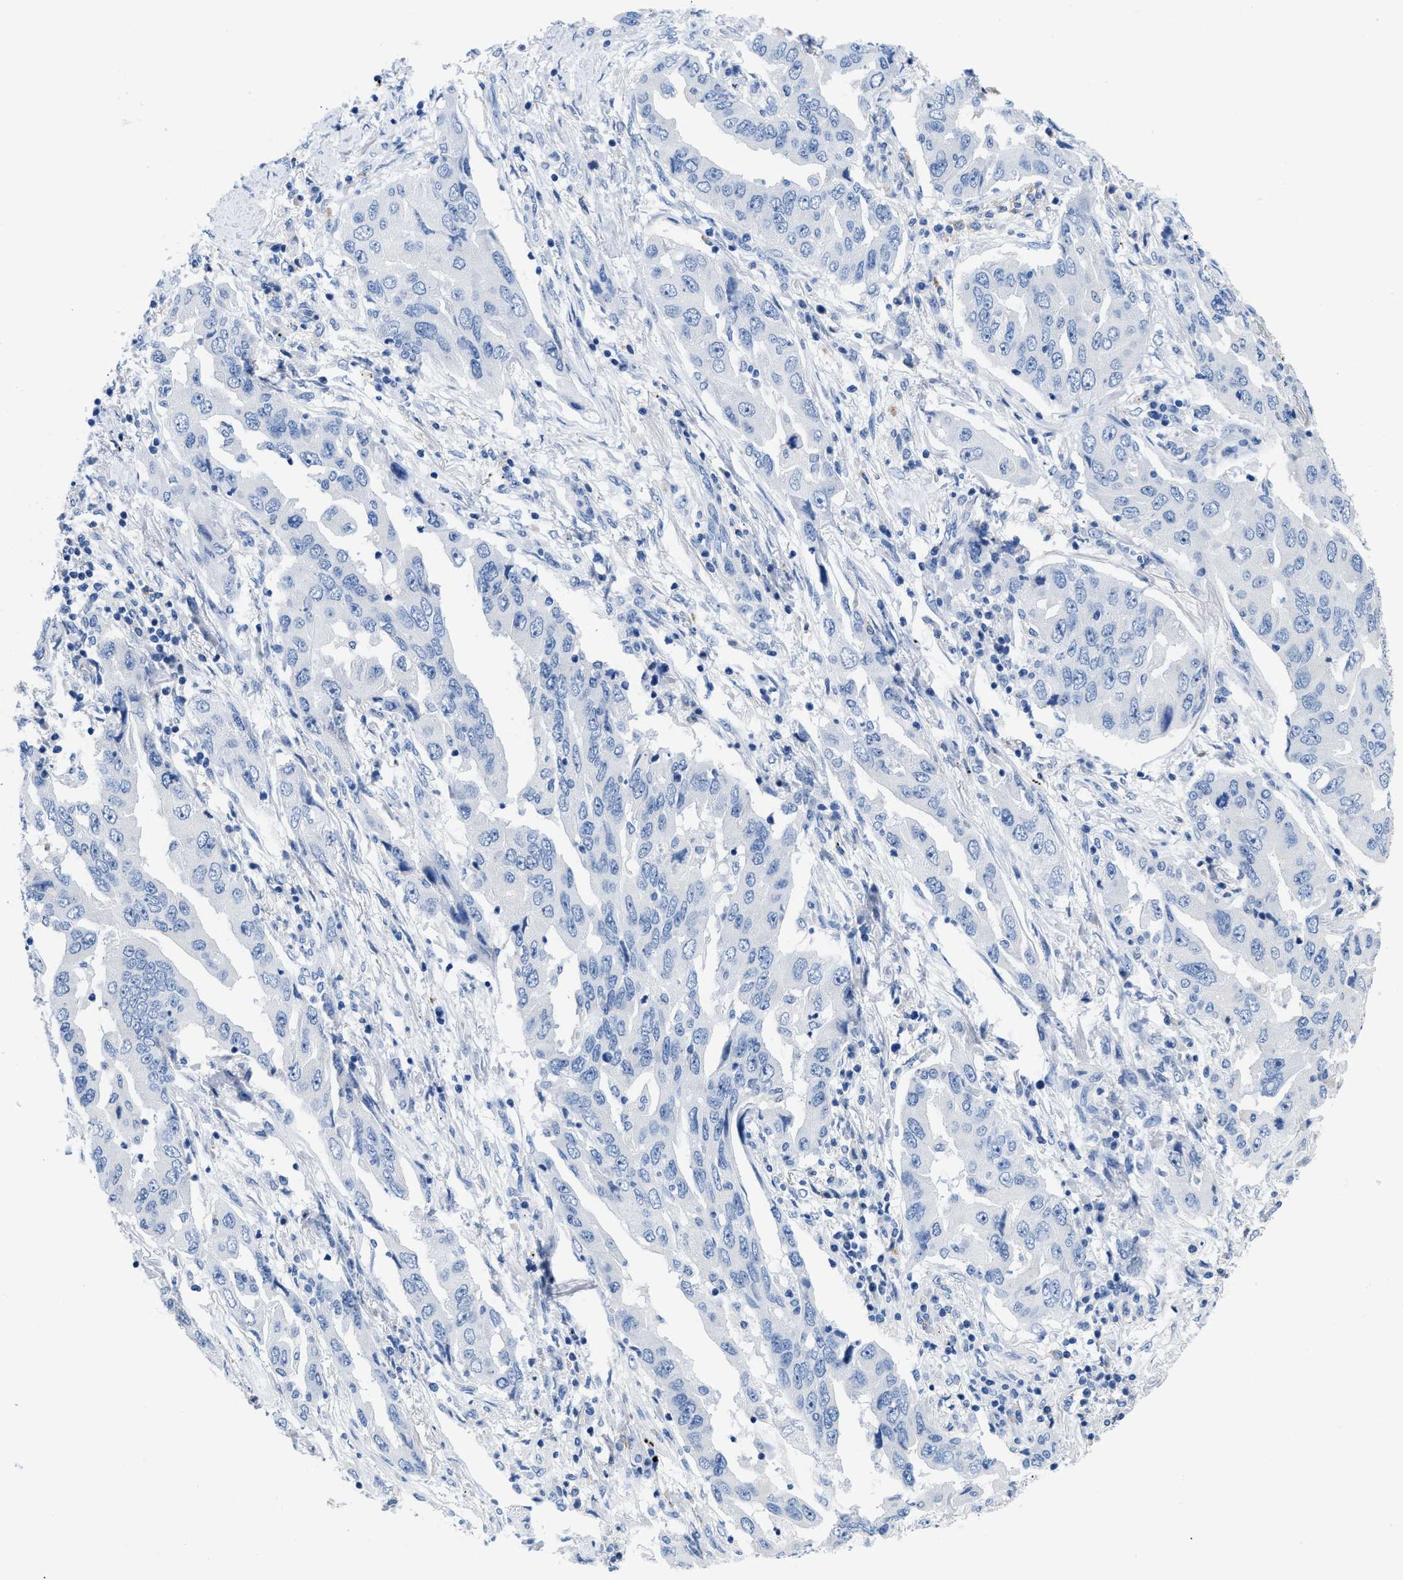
{"staining": {"intensity": "negative", "quantity": "none", "location": "none"}, "tissue": "lung cancer", "cell_type": "Tumor cells", "image_type": "cancer", "snomed": [{"axis": "morphology", "description": "Adenocarcinoma, NOS"}, {"axis": "topography", "description": "Lung"}], "caption": "Image shows no significant protein staining in tumor cells of lung cancer (adenocarcinoma). (Stains: DAB immunohistochemistry (IHC) with hematoxylin counter stain, Microscopy: brightfield microscopy at high magnification).", "gene": "CR1", "patient": {"sex": "female", "age": 65}}